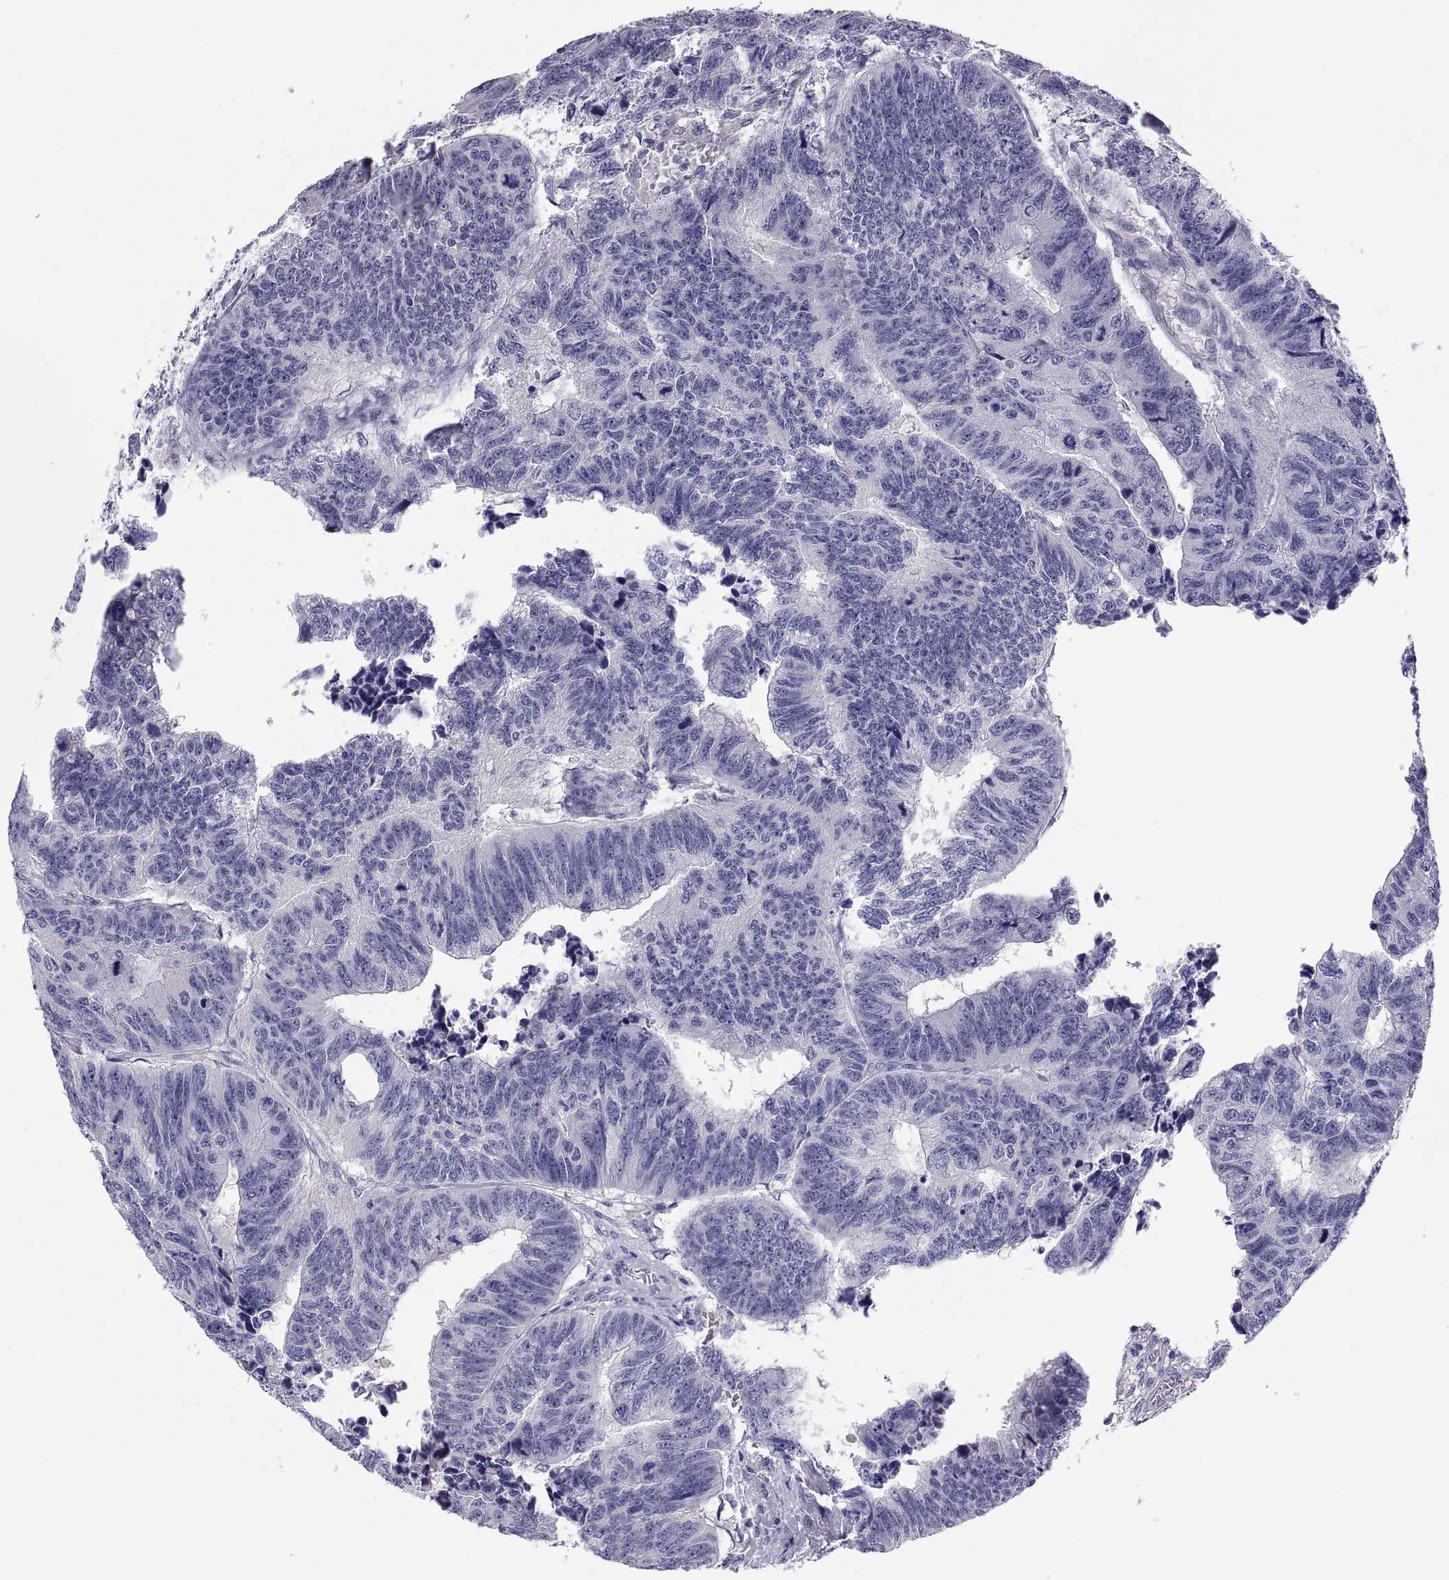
{"staining": {"intensity": "negative", "quantity": "none", "location": "none"}, "tissue": "colorectal cancer", "cell_type": "Tumor cells", "image_type": "cancer", "snomed": [{"axis": "morphology", "description": "Adenocarcinoma, NOS"}, {"axis": "topography", "description": "Rectum"}], "caption": "A high-resolution histopathology image shows IHC staining of colorectal adenocarcinoma, which demonstrates no significant expression in tumor cells. The staining was performed using DAB (3,3'-diaminobenzidine) to visualize the protein expression in brown, while the nuclei were stained in blue with hematoxylin (Magnification: 20x).", "gene": "STRC", "patient": {"sex": "female", "age": 85}}